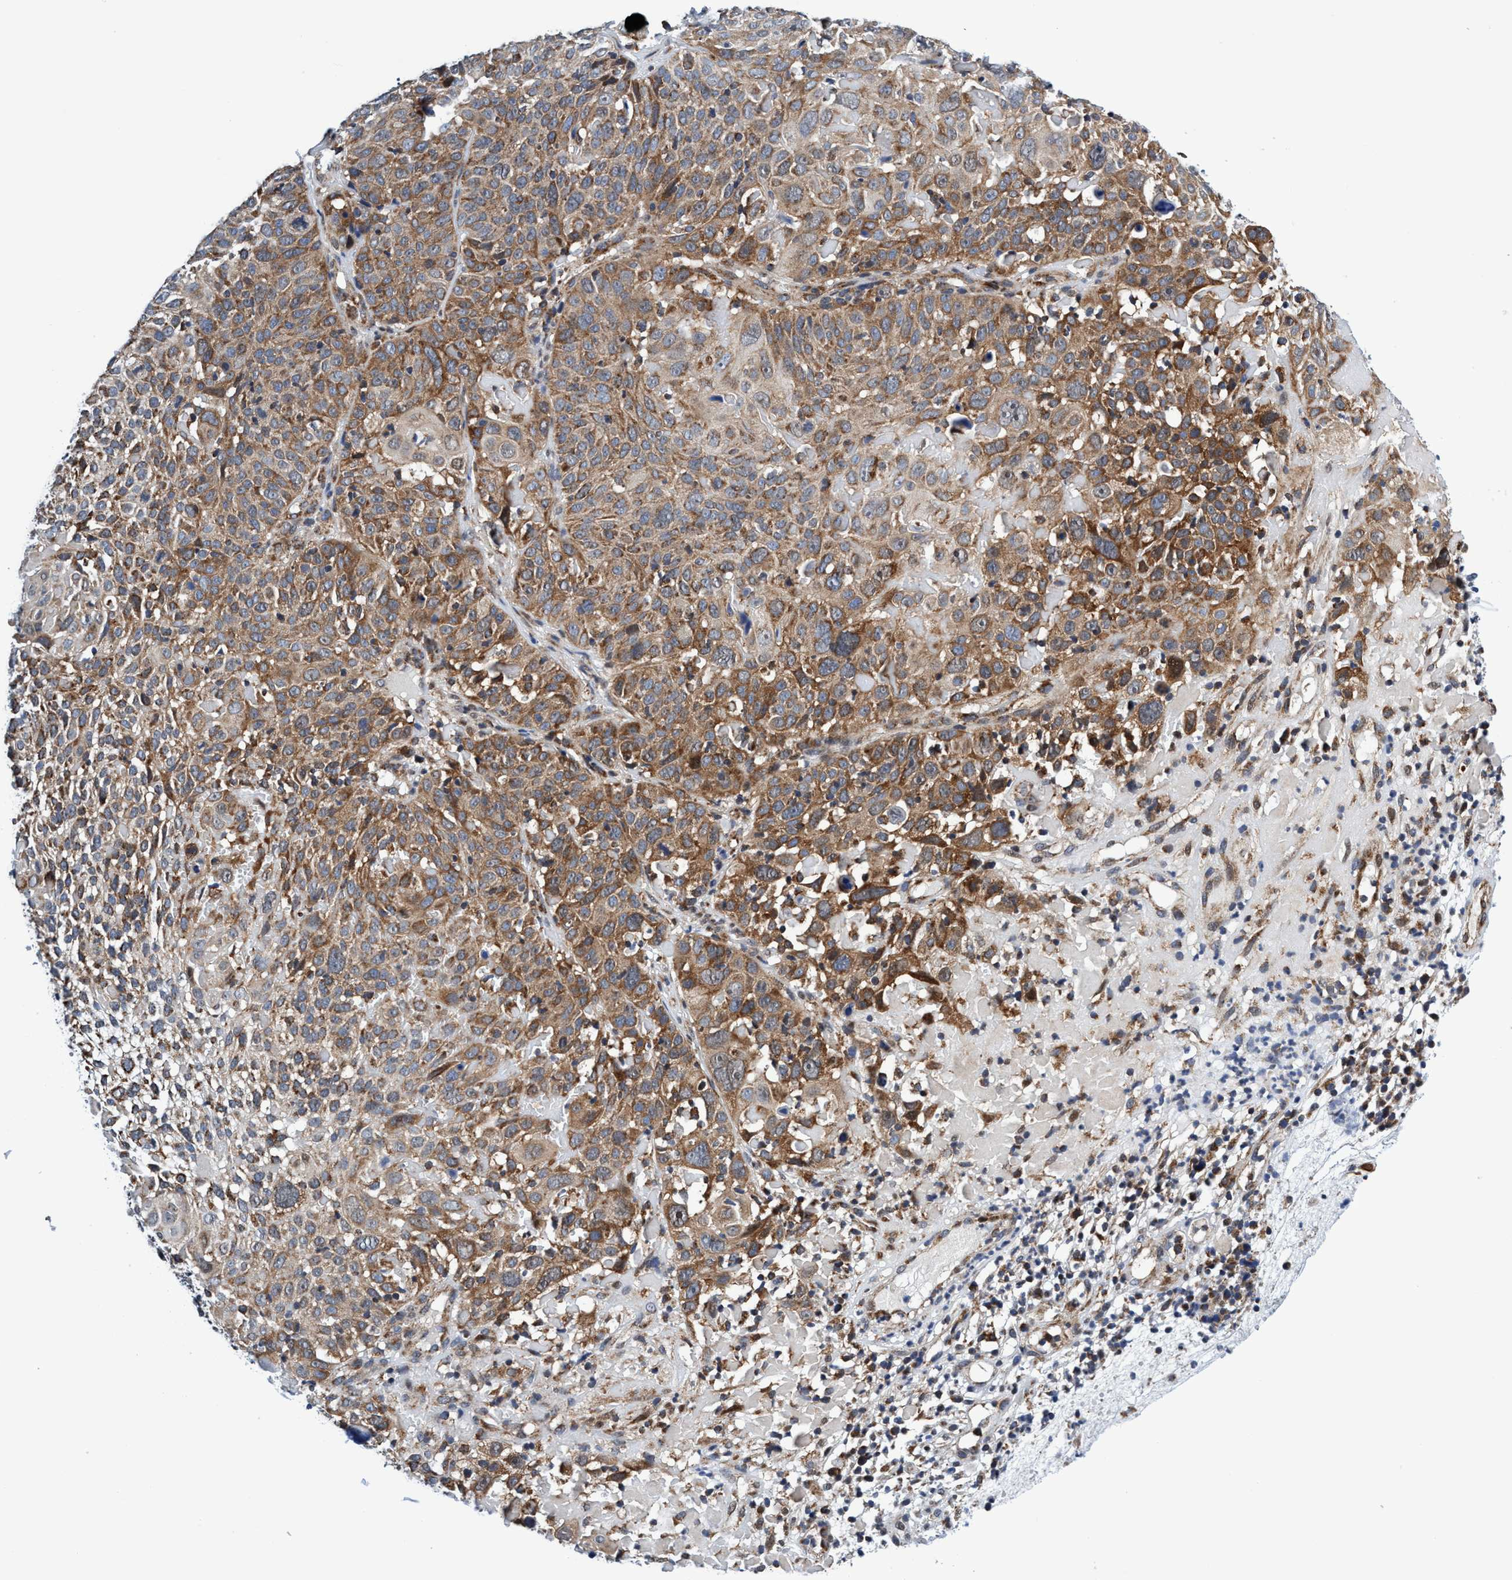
{"staining": {"intensity": "moderate", "quantity": ">75%", "location": "cytoplasmic/membranous"}, "tissue": "cervical cancer", "cell_type": "Tumor cells", "image_type": "cancer", "snomed": [{"axis": "morphology", "description": "Squamous cell carcinoma, NOS"}, {"axis": "topography", "description": "Cervix"}], "caption": "Immunohistochemical staining of cervical squamous cell carcinoma shows moderate cytoplasmic/membranous protein staining in about >75% of tumor cells.", "gene": "AGAP2", "patient": {"sex": "female", "age": 74}}